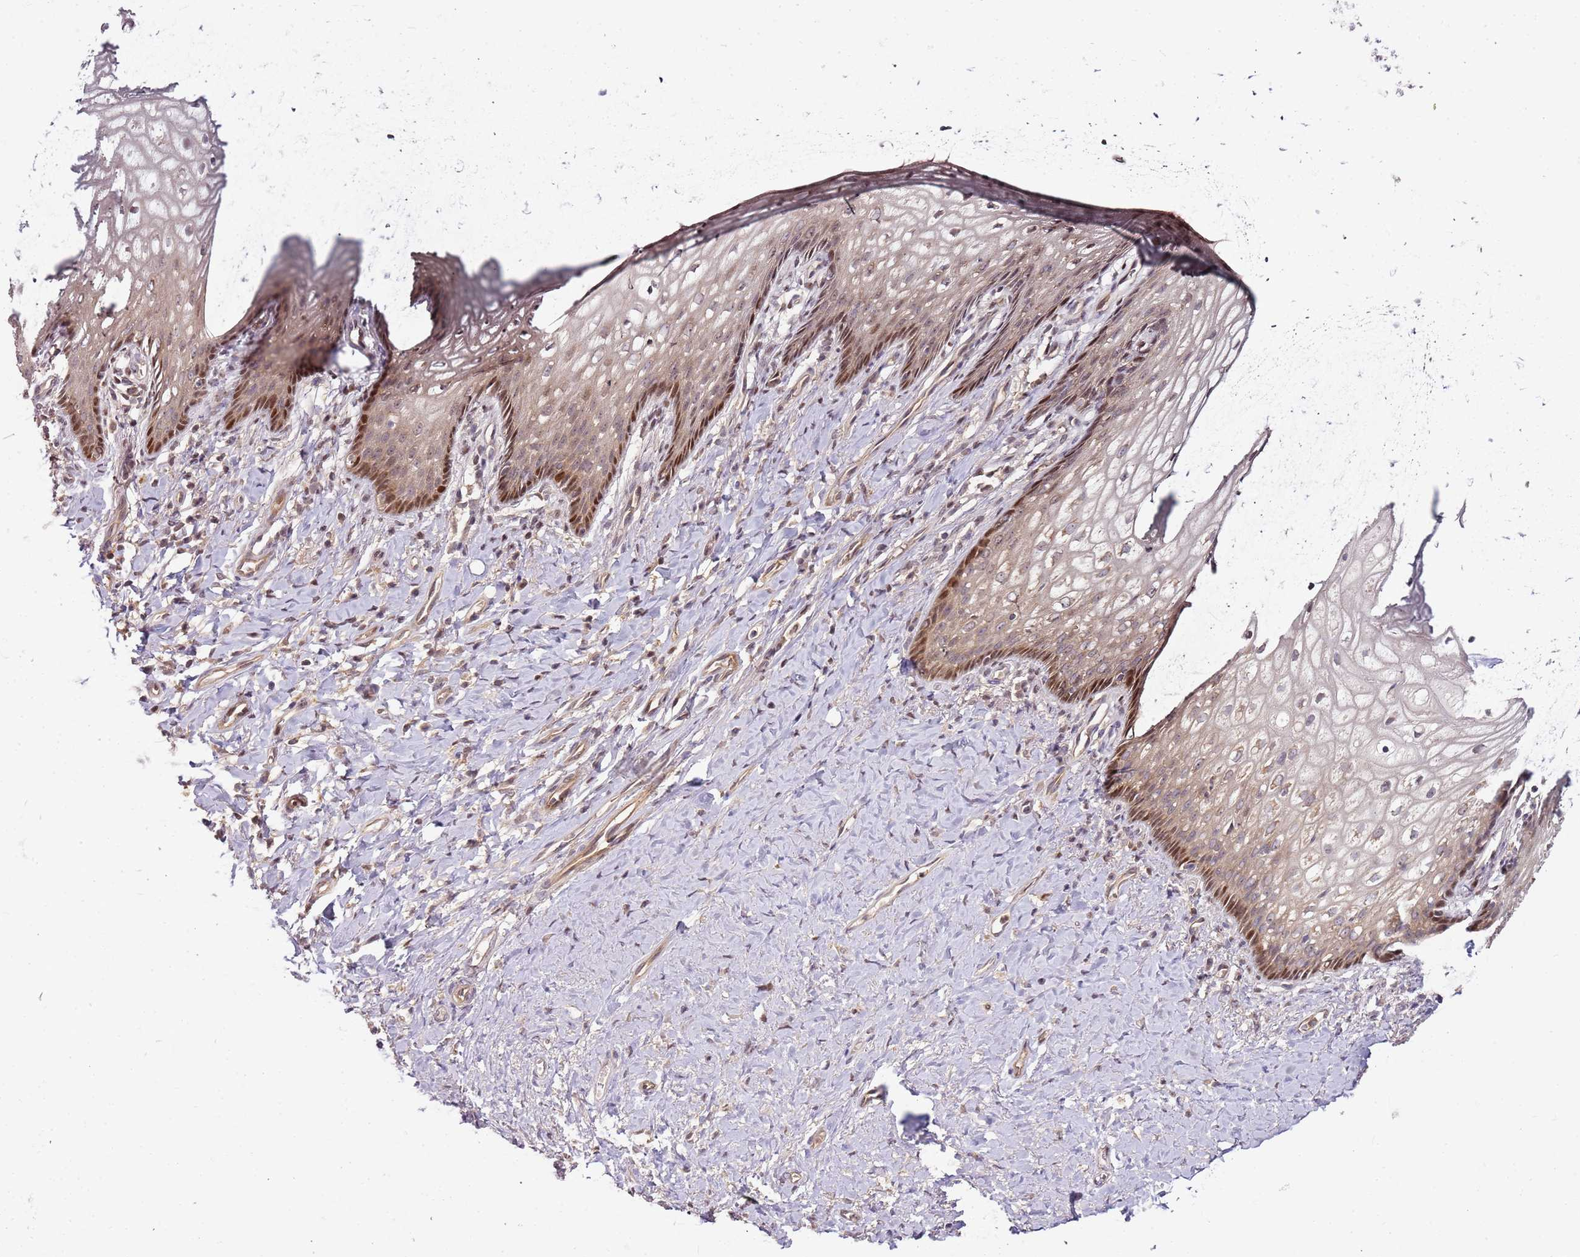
{"staining": {"intensity": "strong", "quantity": "<25%", "location": "nuclear"}, "tissue": "vagina", "cell_type": "Squamous epithelial cells", "image_type": "normal", "snomed": [{"axis": "morphology", "description": "Normal tissue, NOS"}, {"axis": "topography", "description": "Vagina"}], "caption": "Protein expression analysis of benign human vagina reveals strong nuclear staining in approximately <25% of squamous epithelial cells.", "gene": "GSTO2", "patient": {"sex": "female", "age": 60}}